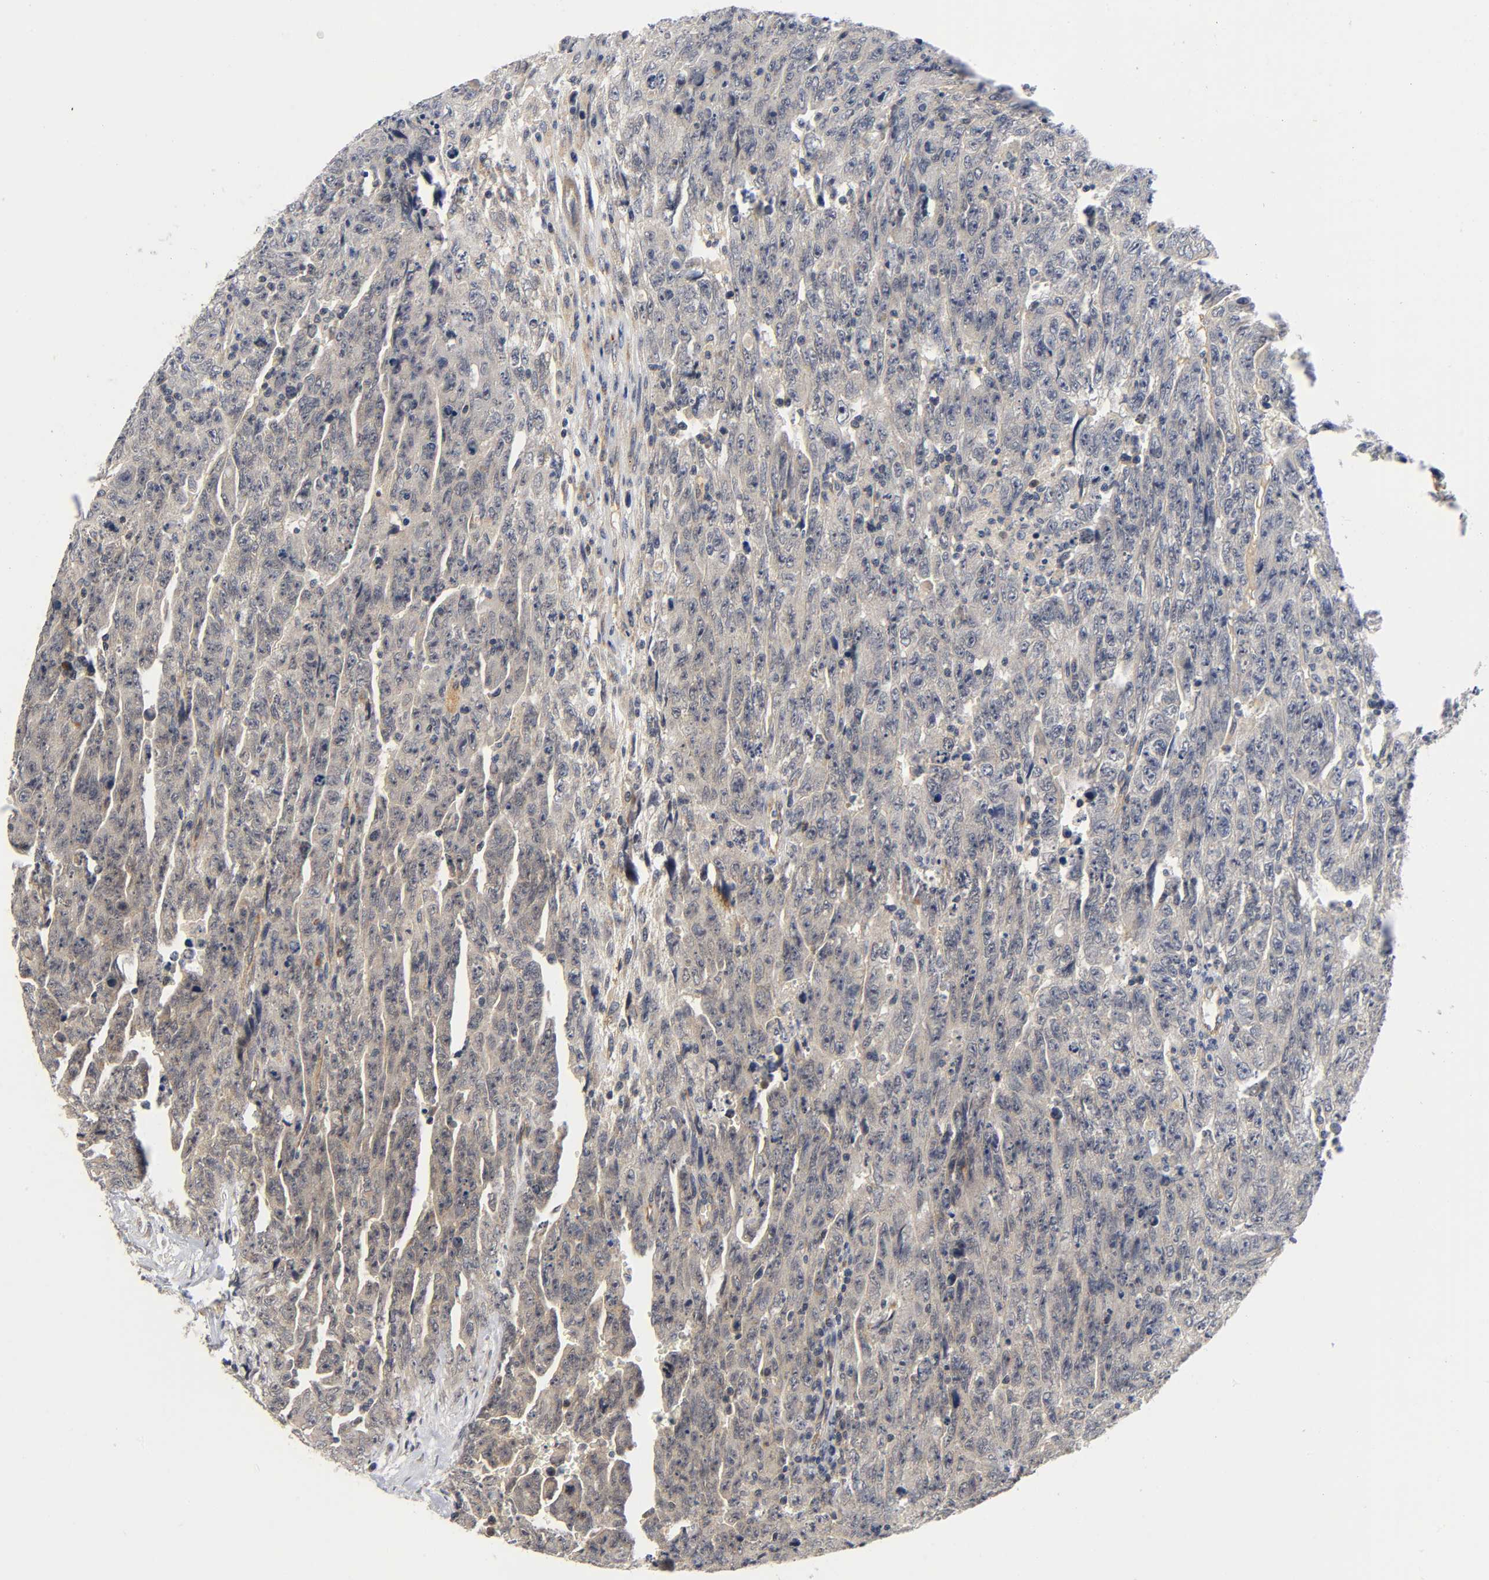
{"staining": {"intensity": "negative", "quantity": "none", "location": "none"}, "tissue": "testis cancer", "cell_type": "Tumor cells", "image_type": "cancer", "snomed": [{"axis": "morphology", "description": "Carcinoma, Embryonal, NOS"}, {"axis": "topography", "description": "Testis"}], "caption": "This is an immunohistochemistry (IHC) photomicrograph of human testis cancer. There is no staining in tumor cells.", "gene": "NRP1", "patient": {"sex": "male", "age": 28}}